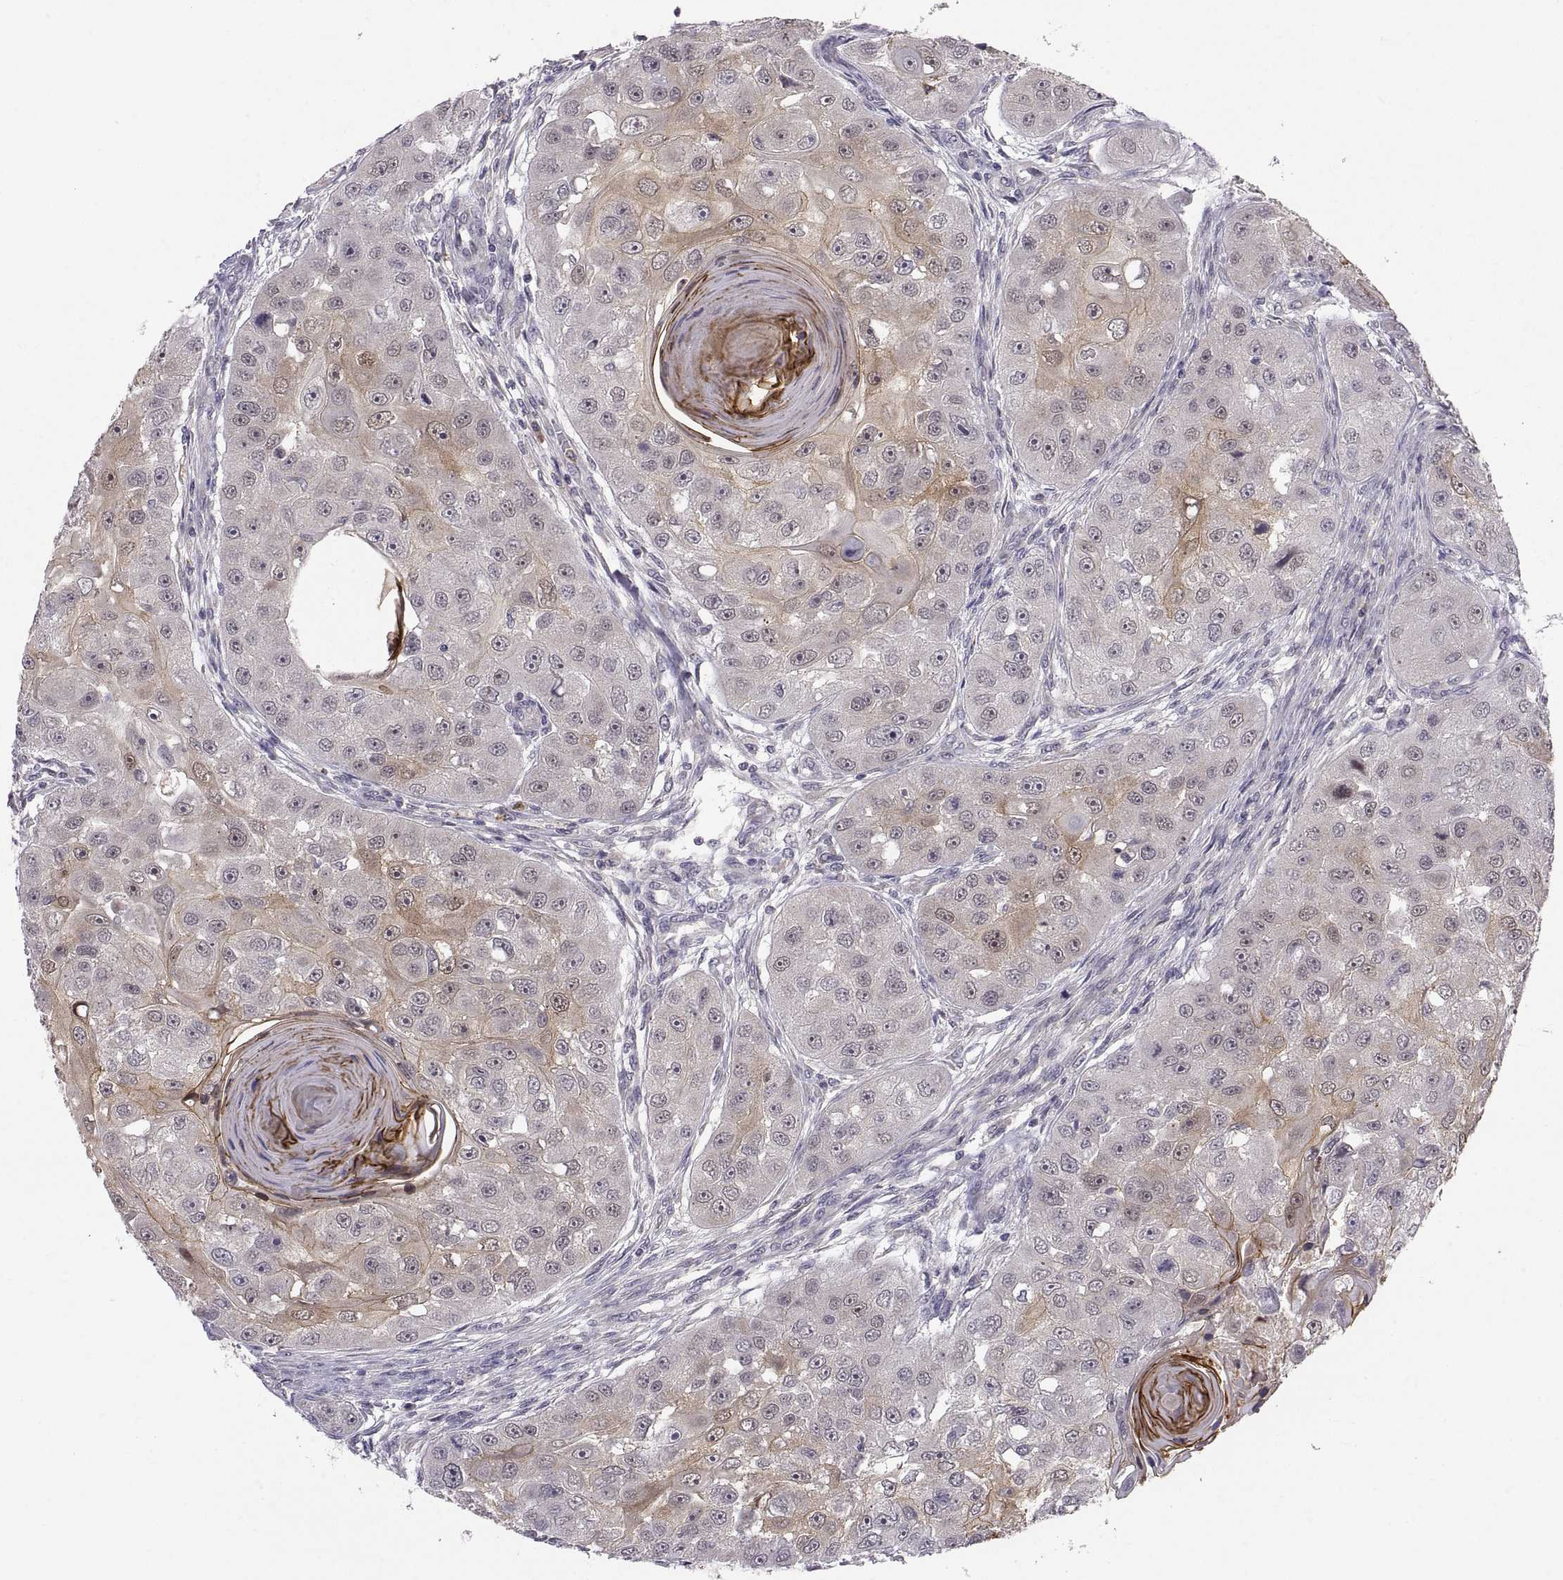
{"staining": {"intensity": "moderate", "quantity": "25%-75%", "location": "cytoplasmic/membranous"}, "tissue": "head and neck cancer", "cell_type": "Tumor cells", "image_type": "cancer", "snomed": [{"axis": "morphology", "description": "Squamous cell carcinoma, NOS"}, {"axis": "topography", "description": "Head-Neck"}], "caption": "This photomicrograph displays immunohistochemistry (IHC) staining of head and neck squamous cell carcinoma, with medium moderate cytoplasmic/membranous staining in approximately 25%-75% of tumor cells.", "gene": "PKP1", "patient": {"sex": "male", "age": 51}}